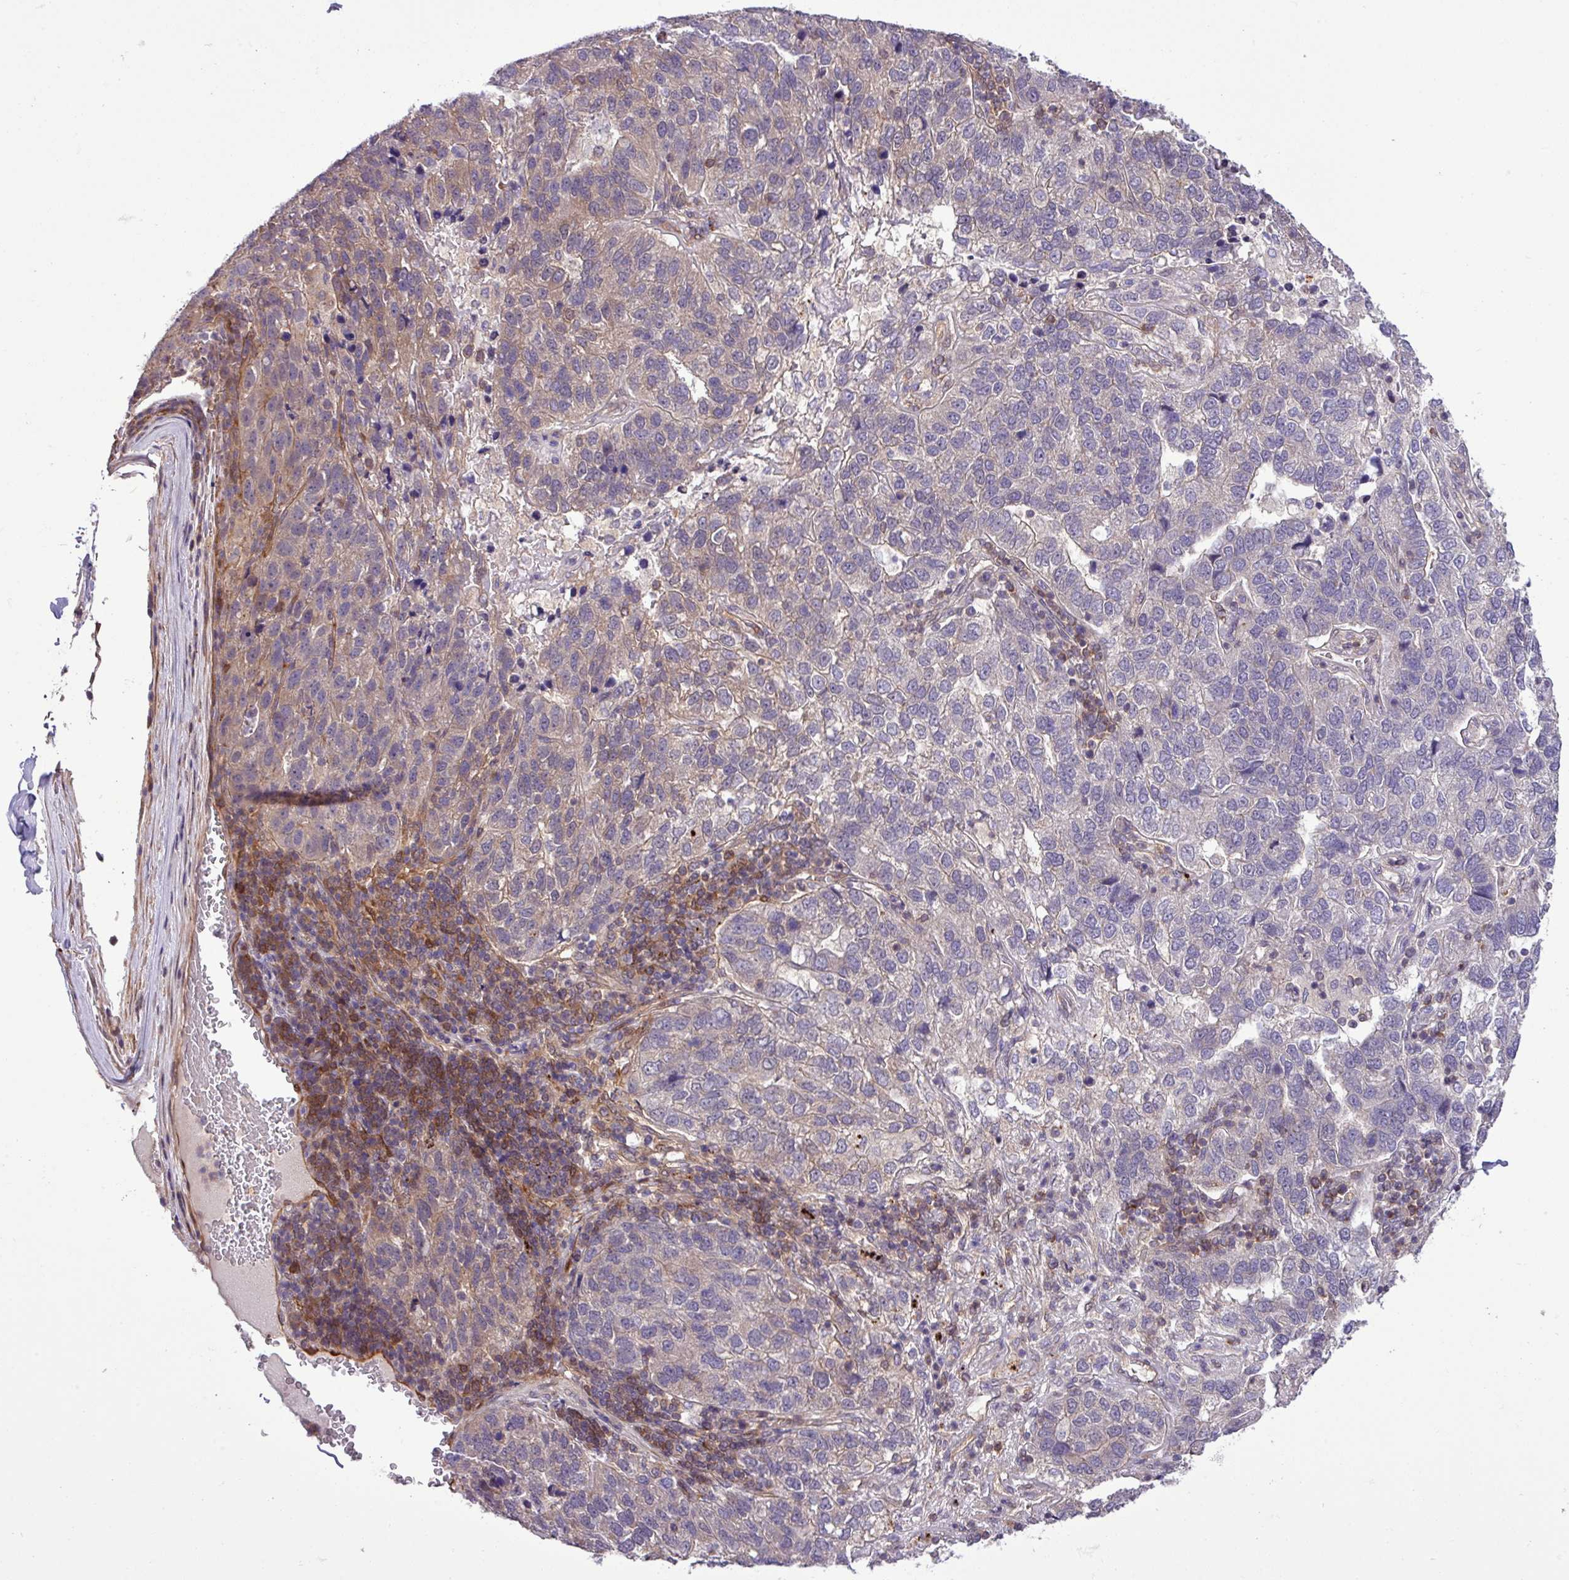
{"staining": {"intensity": "negative", "quantity": "none", "location": "none"}, "tissue": "pancreatic cancer", "cell_type": "Tumor cells", "image_type": "cancer", "snomed": [{"axis": "morphology", "description": "Adenocarcinoma, NOS"}, {"axis": "topography", "description": "Pancreas"}], "caption": "The micrograph exhibits no significant positivity in tumor cells of pancreatic adenocarcinoma.", "gene": "CARHSP1", "patient": {"sex": "female", "age": 61}}